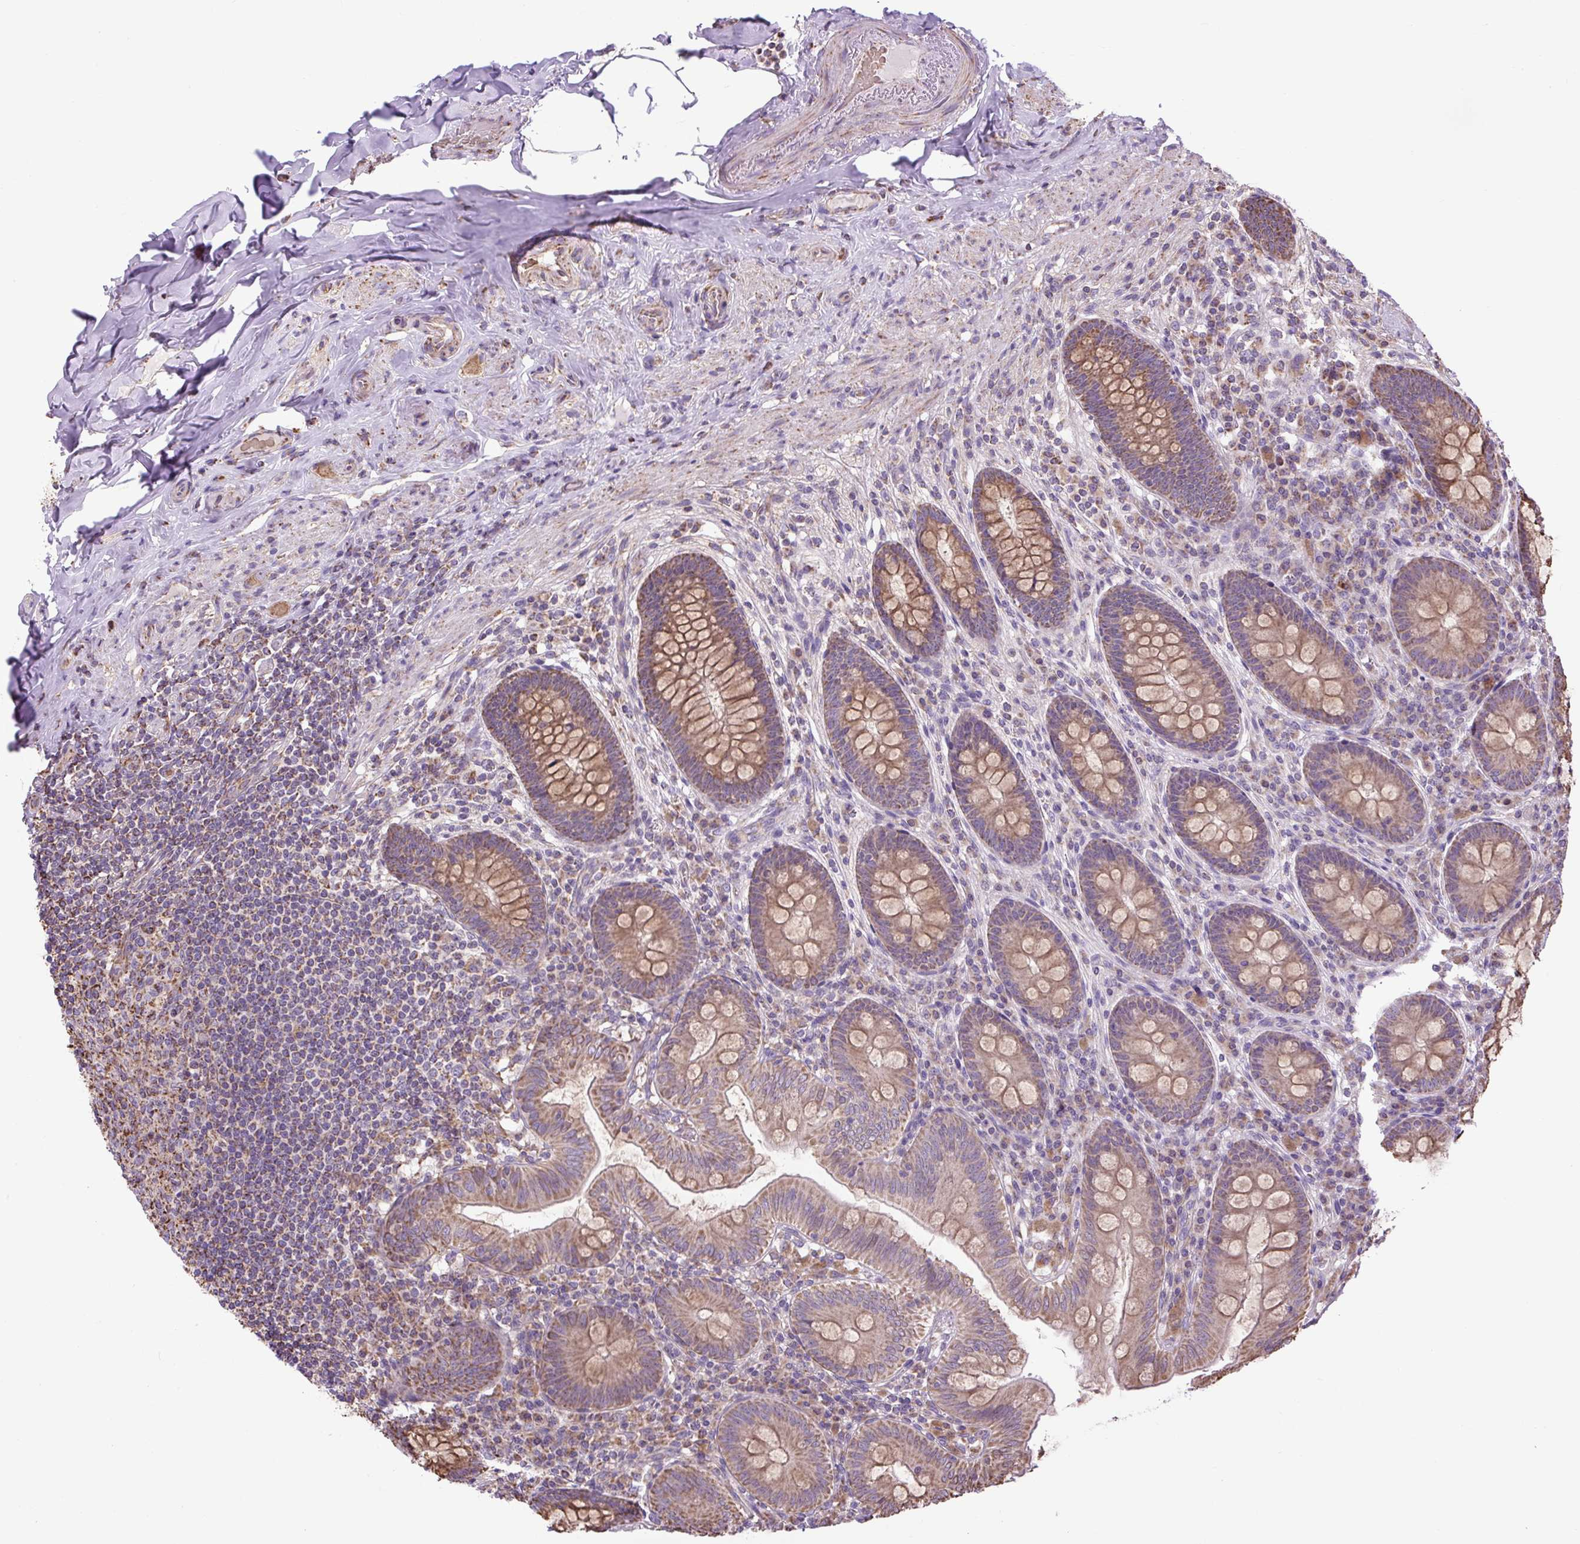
{"staining": {"intensity": "moderate", "quantity": ">75%", "location": "cytoplasmic/membranous"}, "tissue": "appendix", "cell_type": "Glandular cells", "image_type": "normal", "snomed": [{"axis": "morphology", "description": "Normal tissue, NOS"}, {"axis": "topography", "description": "Appendix"}], "caption": "There is medium levels of moderate cytoplasmic/membranous positivity in glandular cells of normal appendix, as demonstrated by immunohistochemical staining (brown color).", "gene": "PLCG1", "patient": {"sex": "male", "age": 71}}